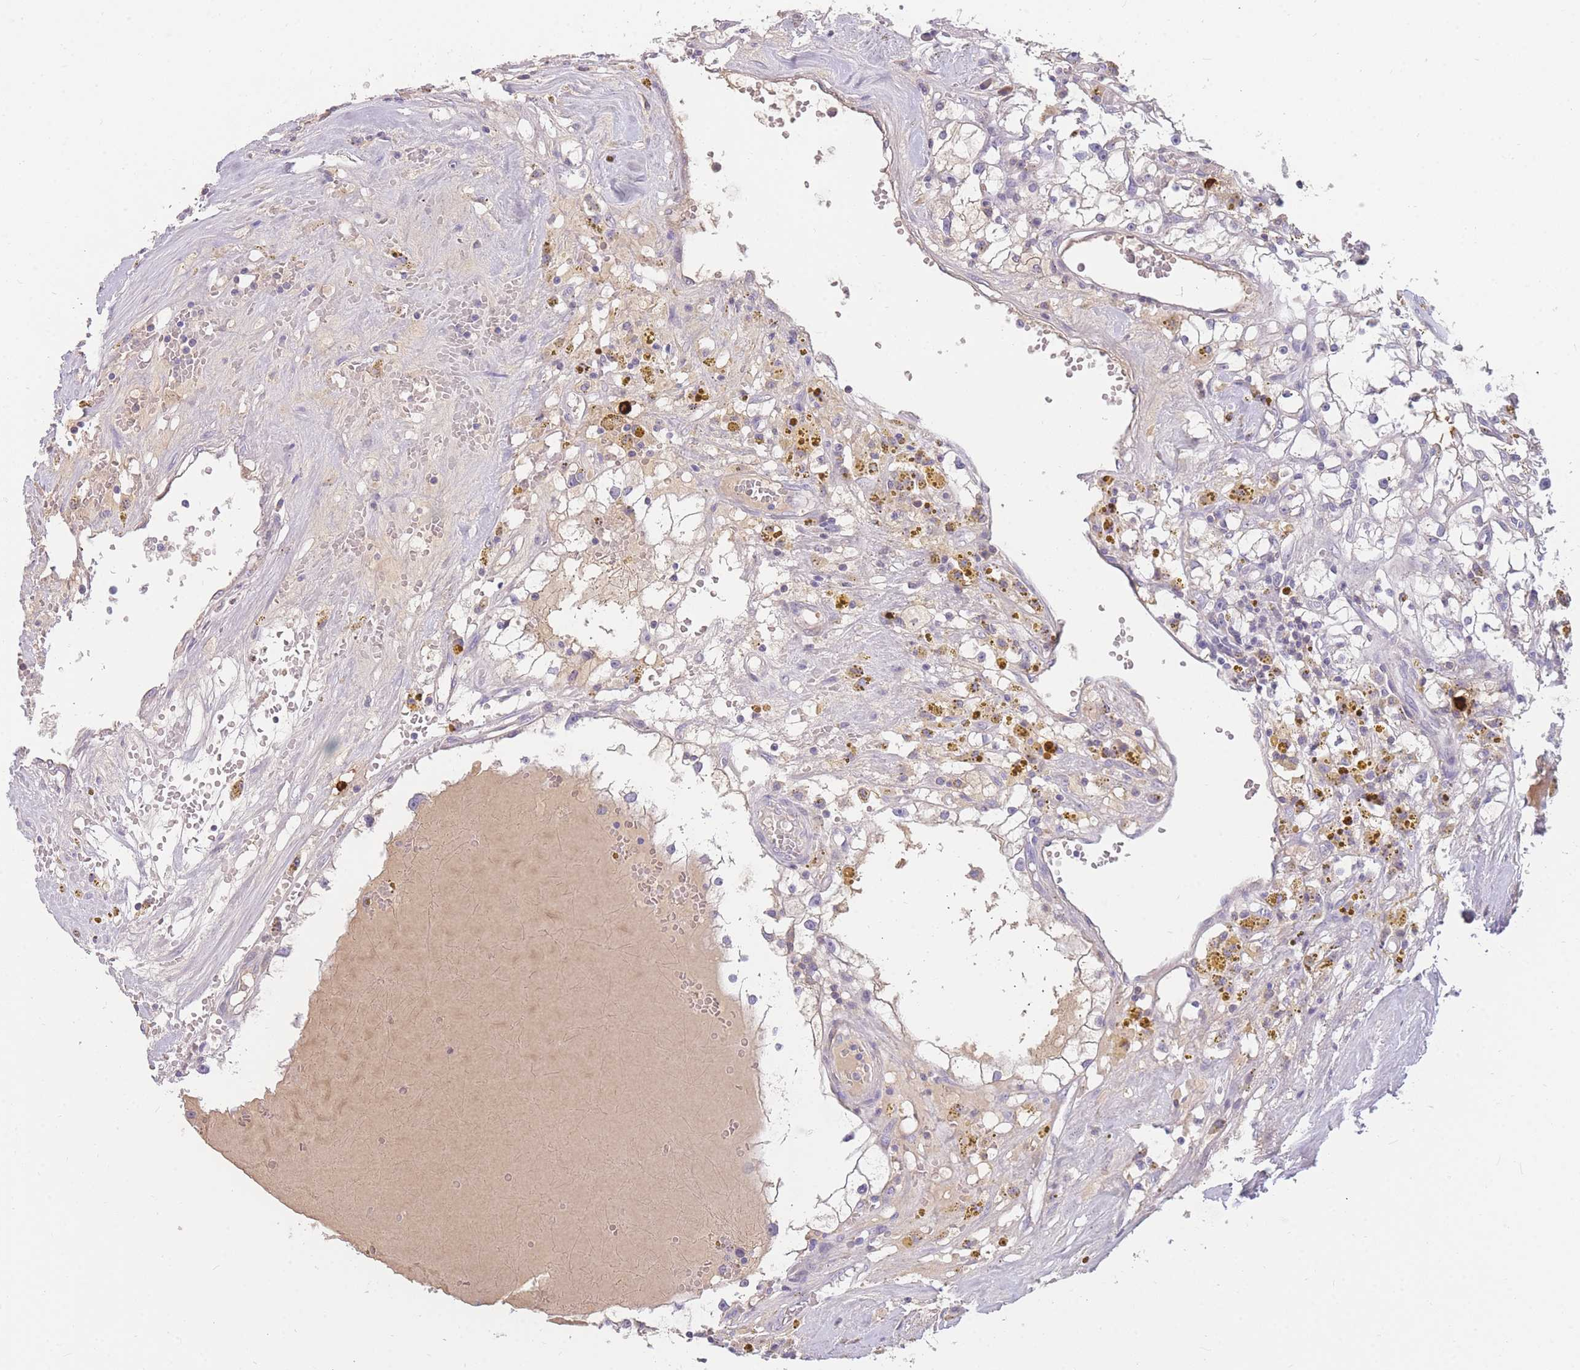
{"staining": {"intensity": "negative", "quantity": "none", "location": "none"}, "tissue": "renal cancer", "cell_type": "Tumor cells", "image_type": "cancer", "snomed": [{"axis": "morphology", "description": "Adenocarcinoma, NOS"}, {"axis": "topography", "description": "Kidney"}], "caption": "Micrograph shows no protein staining in tumor cells of renal cancer (adenocarcinoma) tissue.", "gene": "TPSD1", "patient": {"sex": "male", "age": 56}}